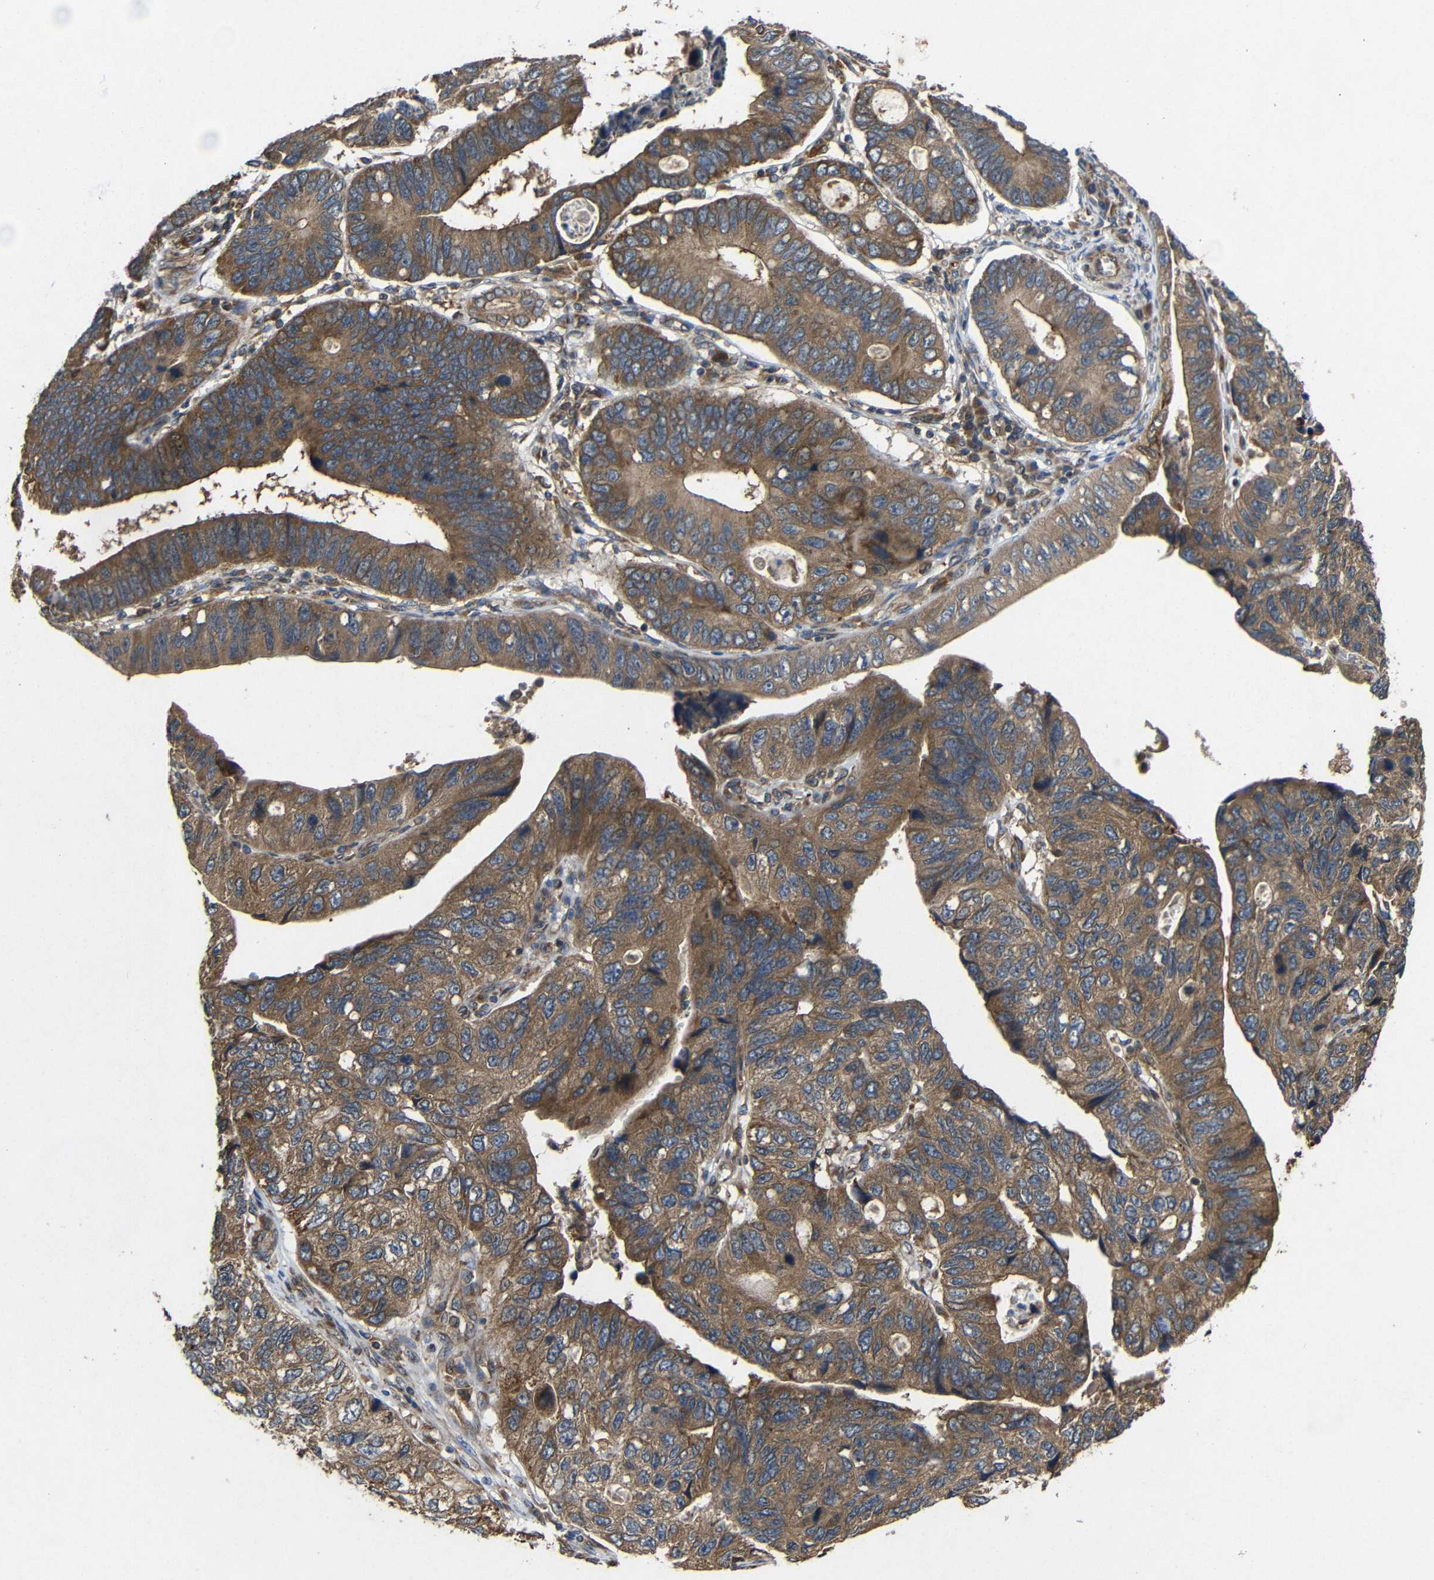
{"staining": {"intensity": "moderate", "quantity": ">75%", "location": "cytoplasmic/membranous"}, "tissue": "stomach cancer", "cell_type": "Tumor cells", "image_type": "cancer", "snomed": [{"axis": "morphology", "description": "Adenocarcinoma, NOS"}, {"axis": "topography", "description": "Stomach"}], "caption": "Stomach cancer was stained to show a protein in brown. There is medium levels of moderate cytoplasmic/membranous staining in about >75% of tumor cells.", "gene": "EIF2S1", "patient": {"sex": "male", "age": 59}}